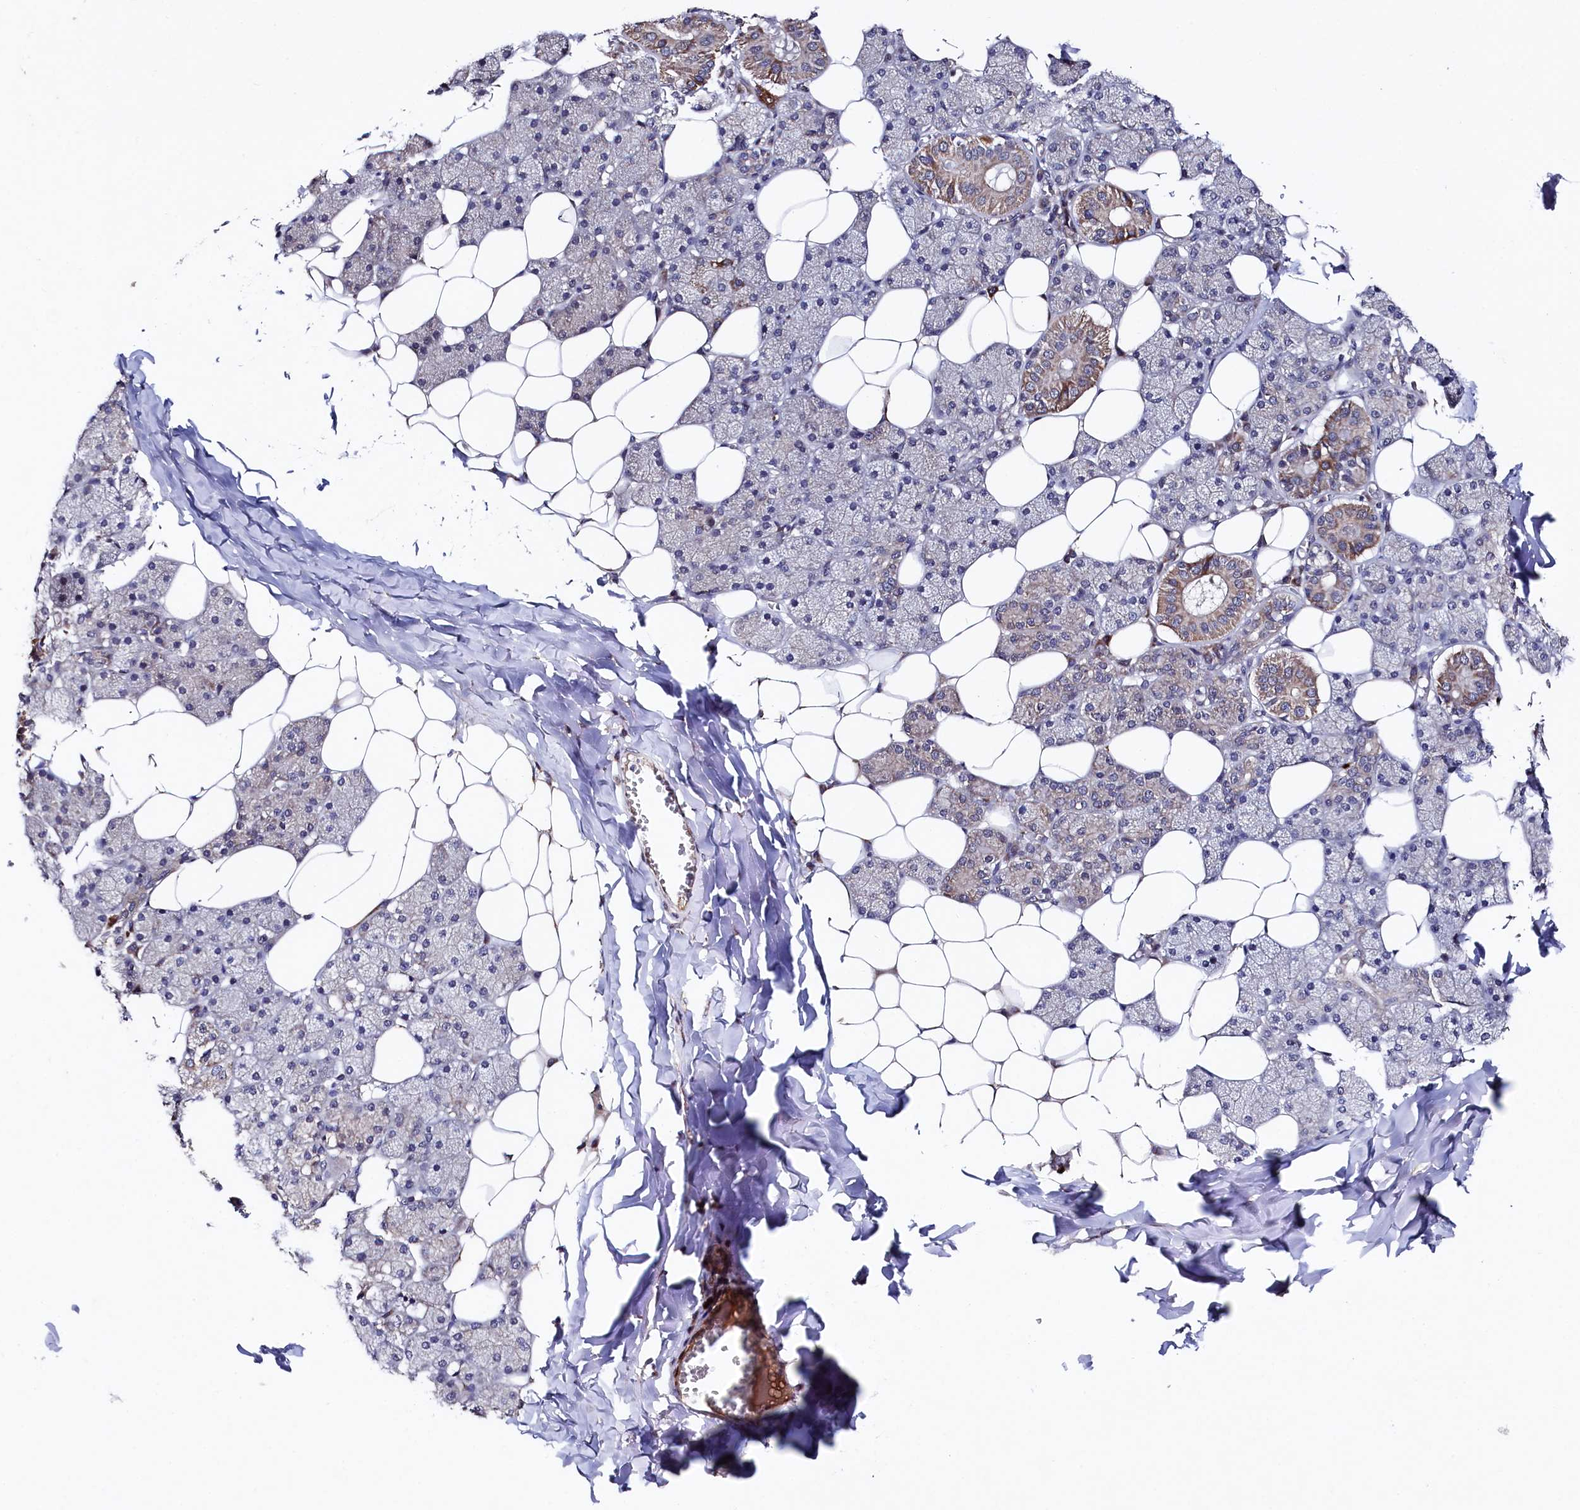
{"staining": {"intensity": "strong", "quantity": "<25%", "location": "cytoplasmic/membranous"}, "tissue": "salivary gland", "cell_type": "Glandular cells", "image_type": "normal", "snomed": [{"axis": "morphology", "description": "Normal tissue, NOS"}, {"axis": "topography", "description": "Salivary gland"}], "caption": "This image reveals immunohistochemistry (IHC) staining of benign salivary gland, with medium strong cytoplasmic/membranous positivity in about <25% of glandular cells.", "gene": "SUPV3L1", "patient": {"sex": "female", "age": 33}}